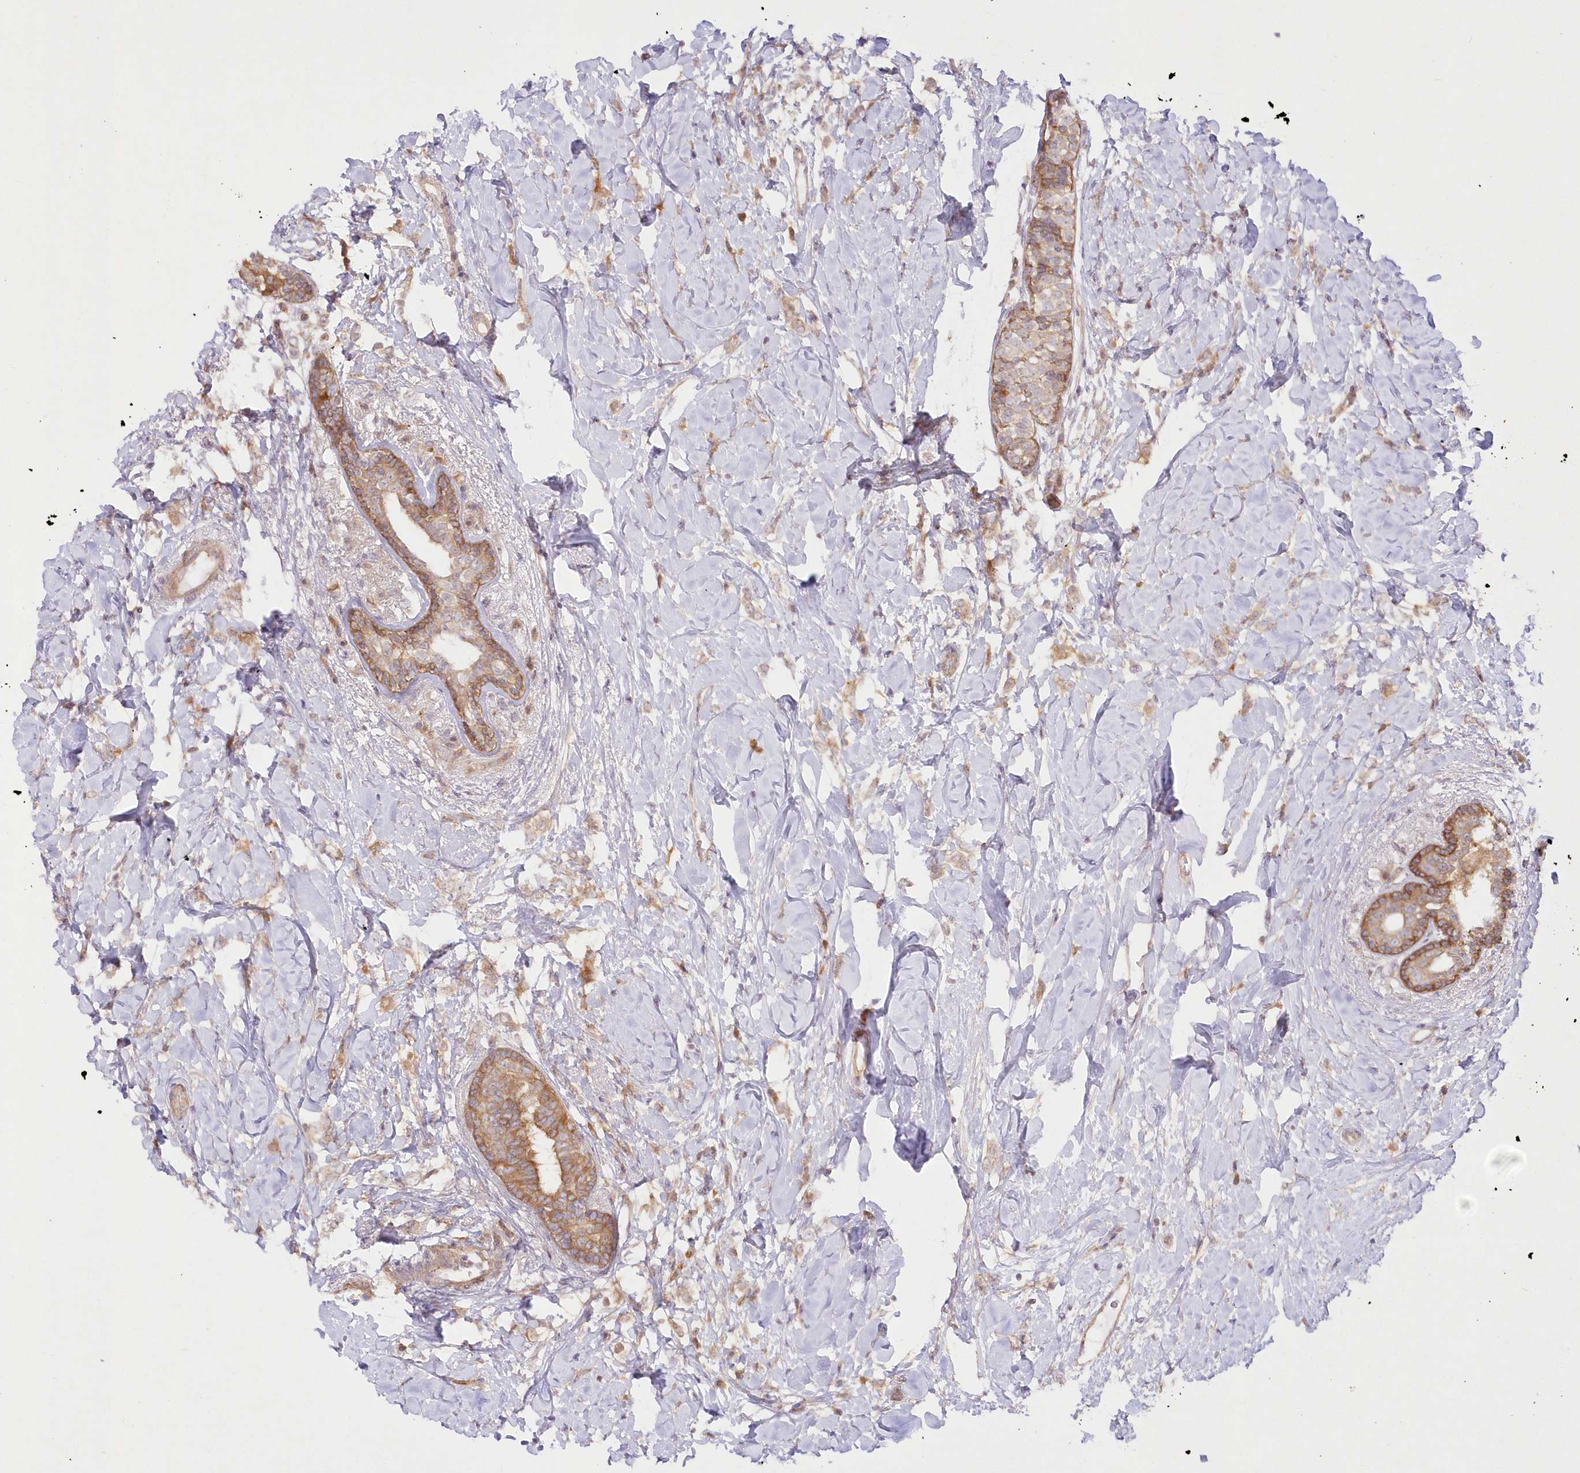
{"staining": {"intensity": "moderate", "quantity": "<25%", "location": "cytoplasmic/membranous"}, "tissue": "breast cancer", "cell_type": "Tumor cells", "image_type": "cancer", "snomed": [{"axis": "morphology", "description": "Normal tissue, NOS"}, {"axis": "morphology", "description": "Lobular carcinoma"}, {"axis": "topography", "description": "Breast"}], "caption": "Protein staining of lobular carcinoma (breast) tissue demonstrates moderate cytoplasmic/membranous positivity in approximately <25% of tumor cells.", "gene": "IPMK", "patient": {"sex": "female", "age": 47}}